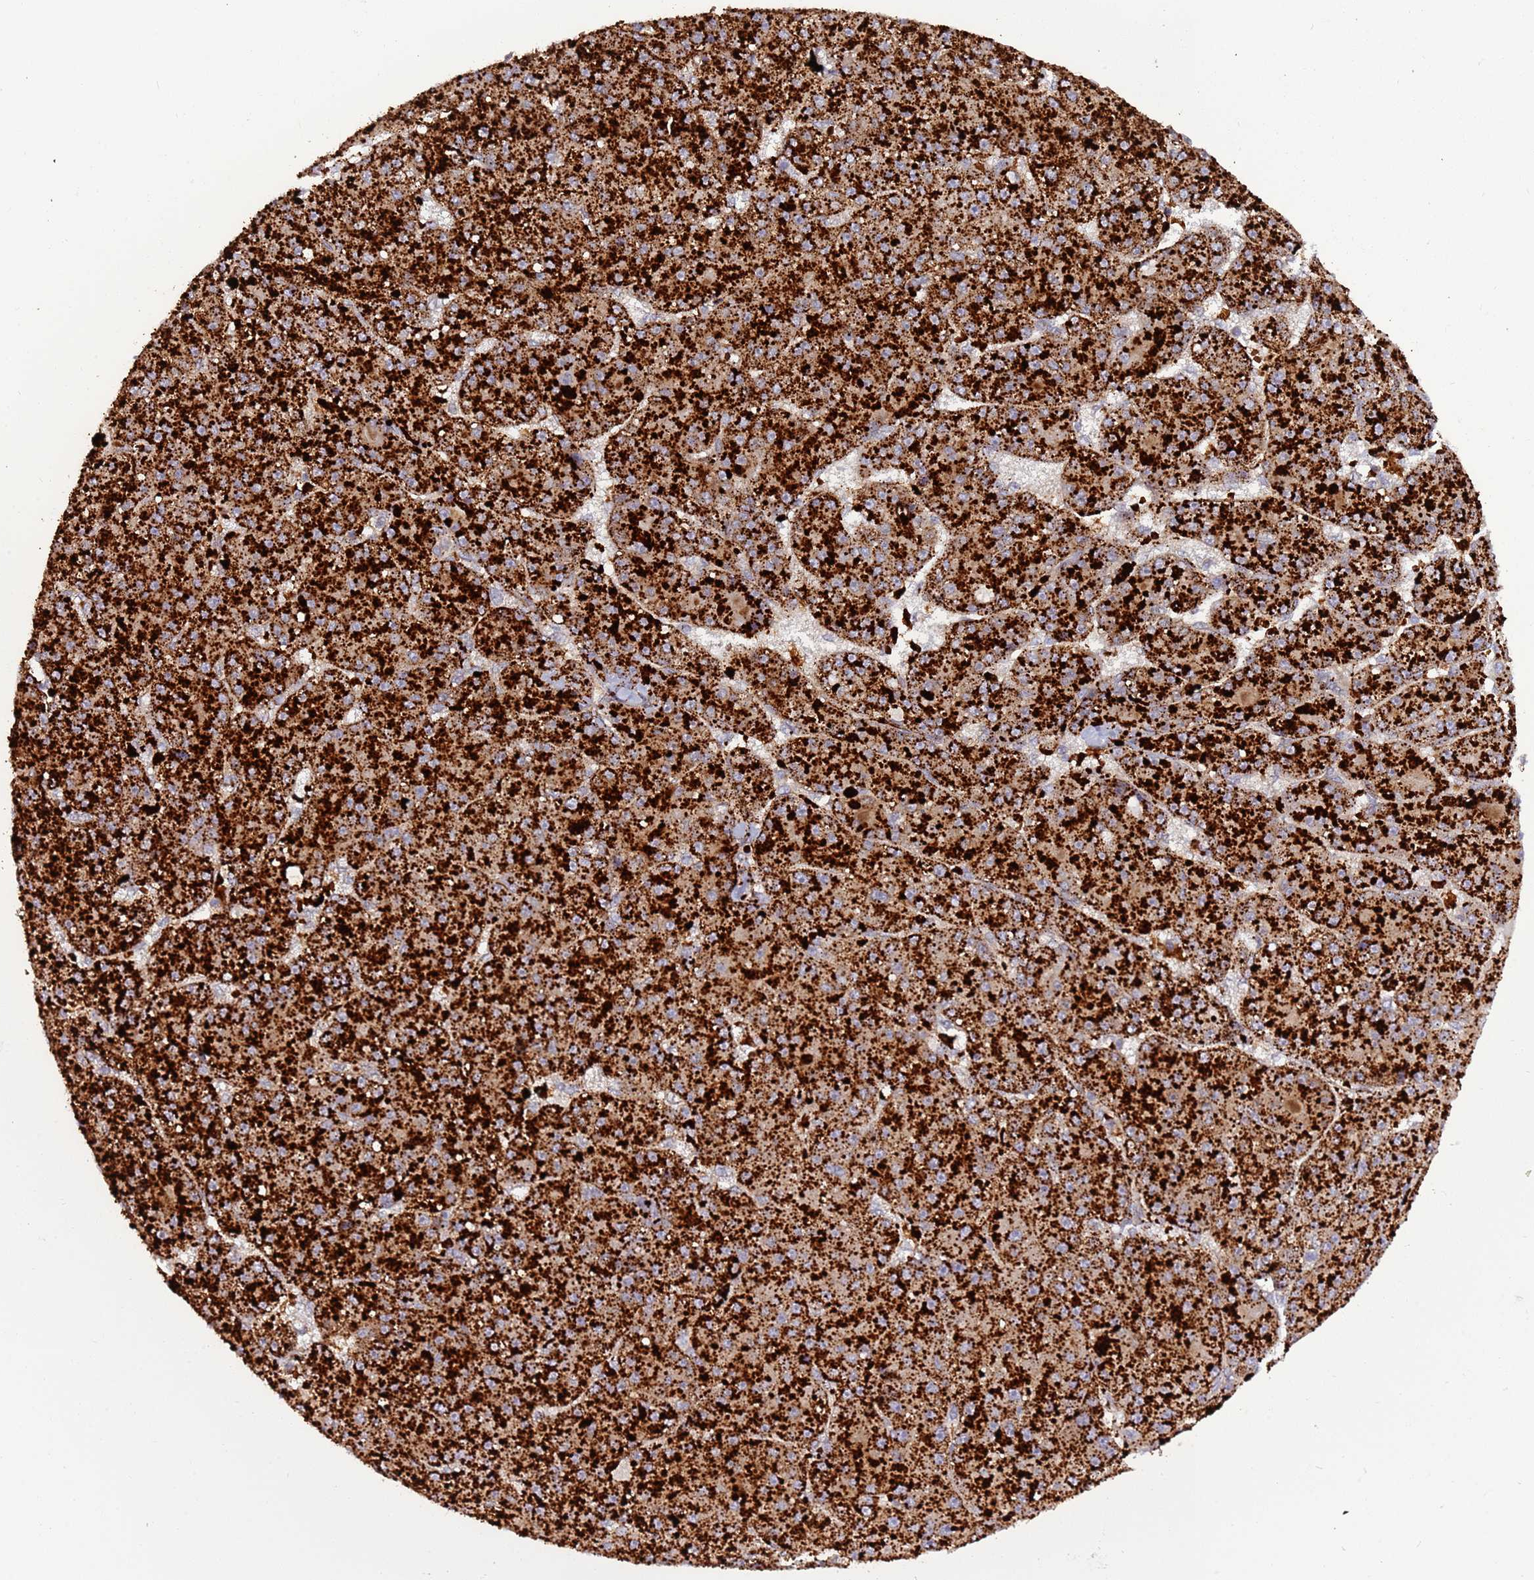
{"staining": {"intensity": "strong", "quantity": ">75%", "location": "cytoplasmic/membranous"}, "tissue": "liver cancer", "cell_type": "Tumor cells", "image_type": "cancer", "snomed": [{"axis": "morphology", "description": "Carcinoma, Hepatocellular, NOS"}, {"axis": "topography", "description": "Liver"}], "caption": "Immunohistochemistry (IHC) of human liver hepatocellular carcinoma exhibits high levels of strong cytoplasmic/membranous staining in about >75% of tumor cells. (Stains: DAB (3,3'-diaminobenzidine) in brown, nuclei in blue, Microscopy: brightfield microscopy at high magnification).", "gene": "VPS36", "patient": {"sex": "male", "age": 67}}